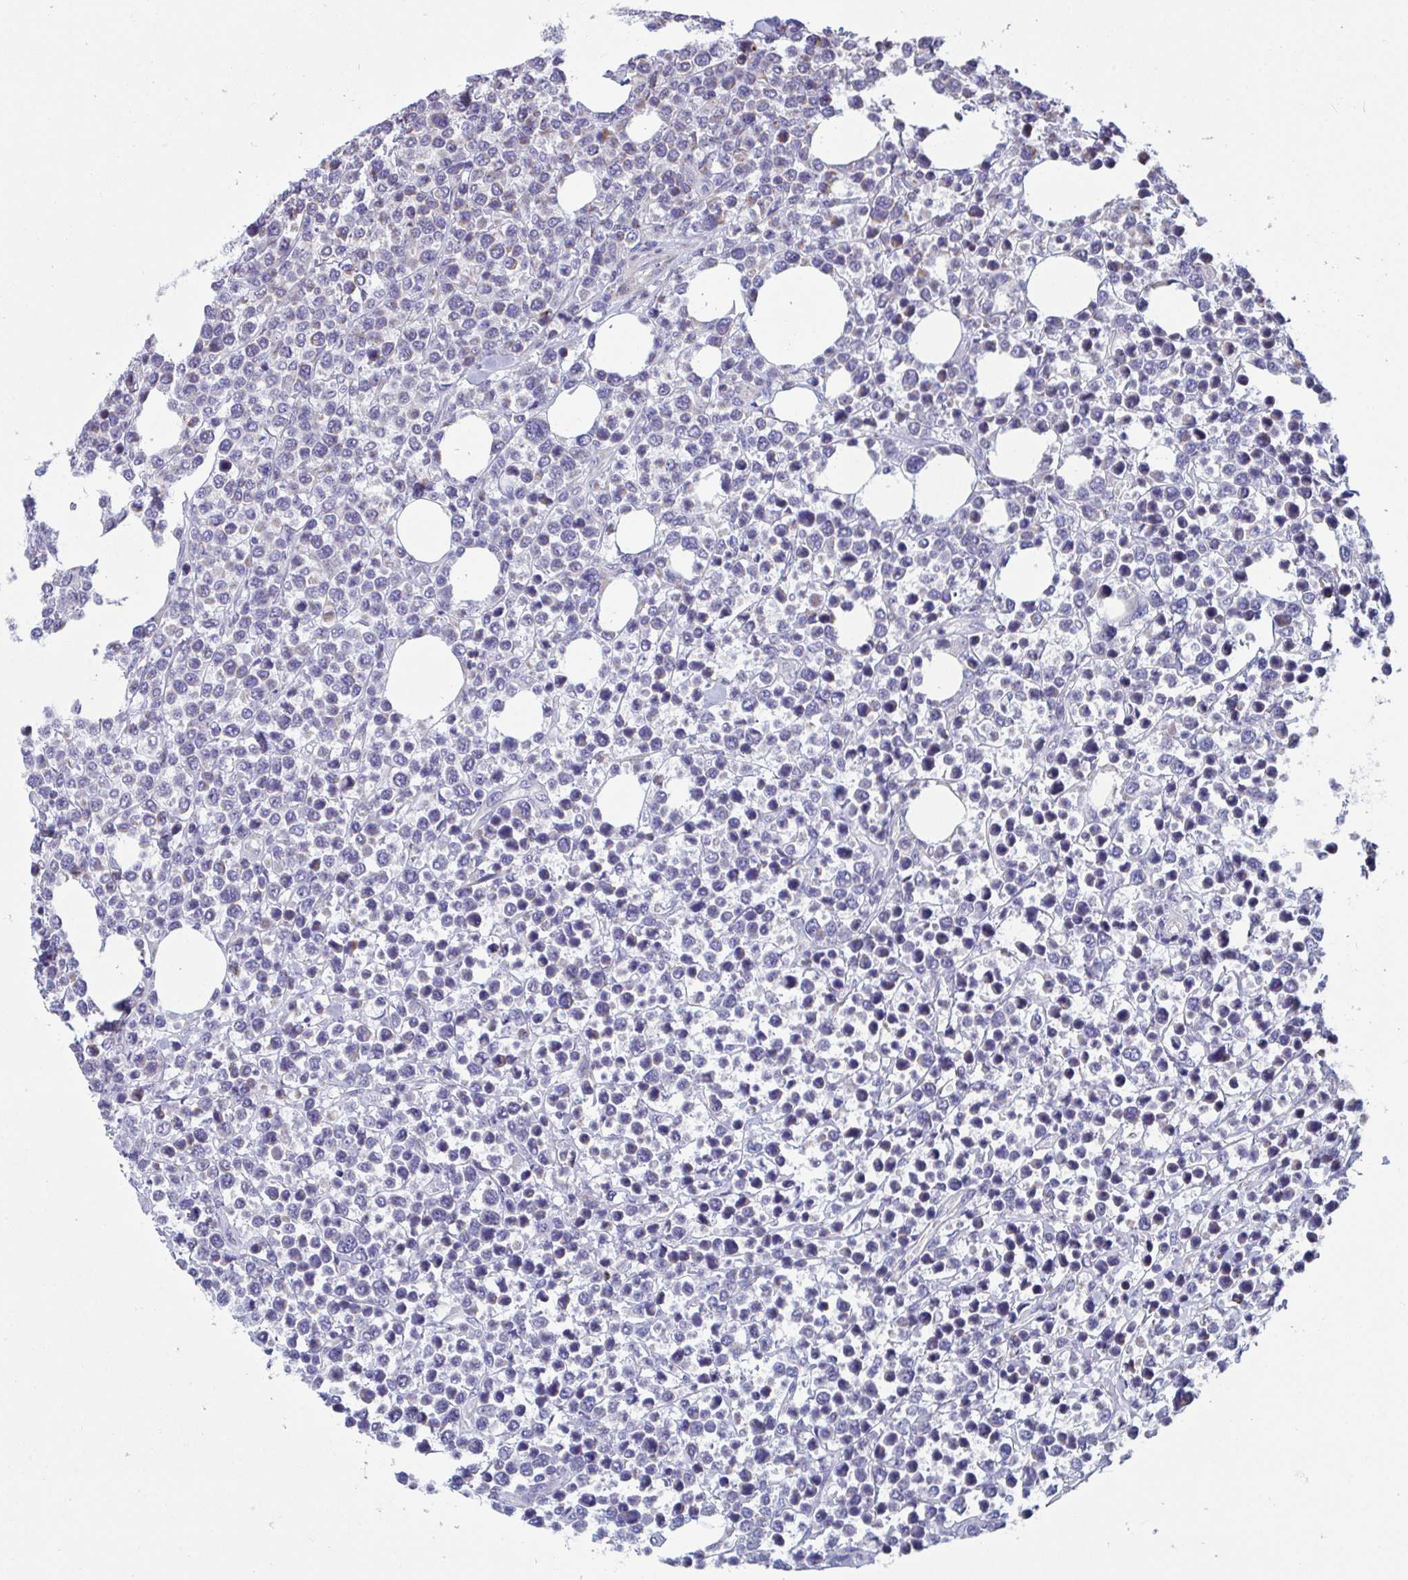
{"staining": {"intensity": "weak", "quantity": "<25%", "location": "cytoplasmic/membranous"}, "tissue": "lymphoma", "cell_type": "Tumor cells", "image_type": "cancer", "snomed": [{"axis": "morphology", "description": "Malignant lymphoma, non-Hodgkin's type, High grade"}, {"axis": "topography", "description": "Soft tissue"}], "caption": "Immunohistochemistry micrograph of human high-grade malignant lymphoma, non-Hodgkin's type stained for a protein (brown), which shows no expression in tumor cells.", "gene": "OR13A1", "patient": {"sex": "female", "age": 56}}